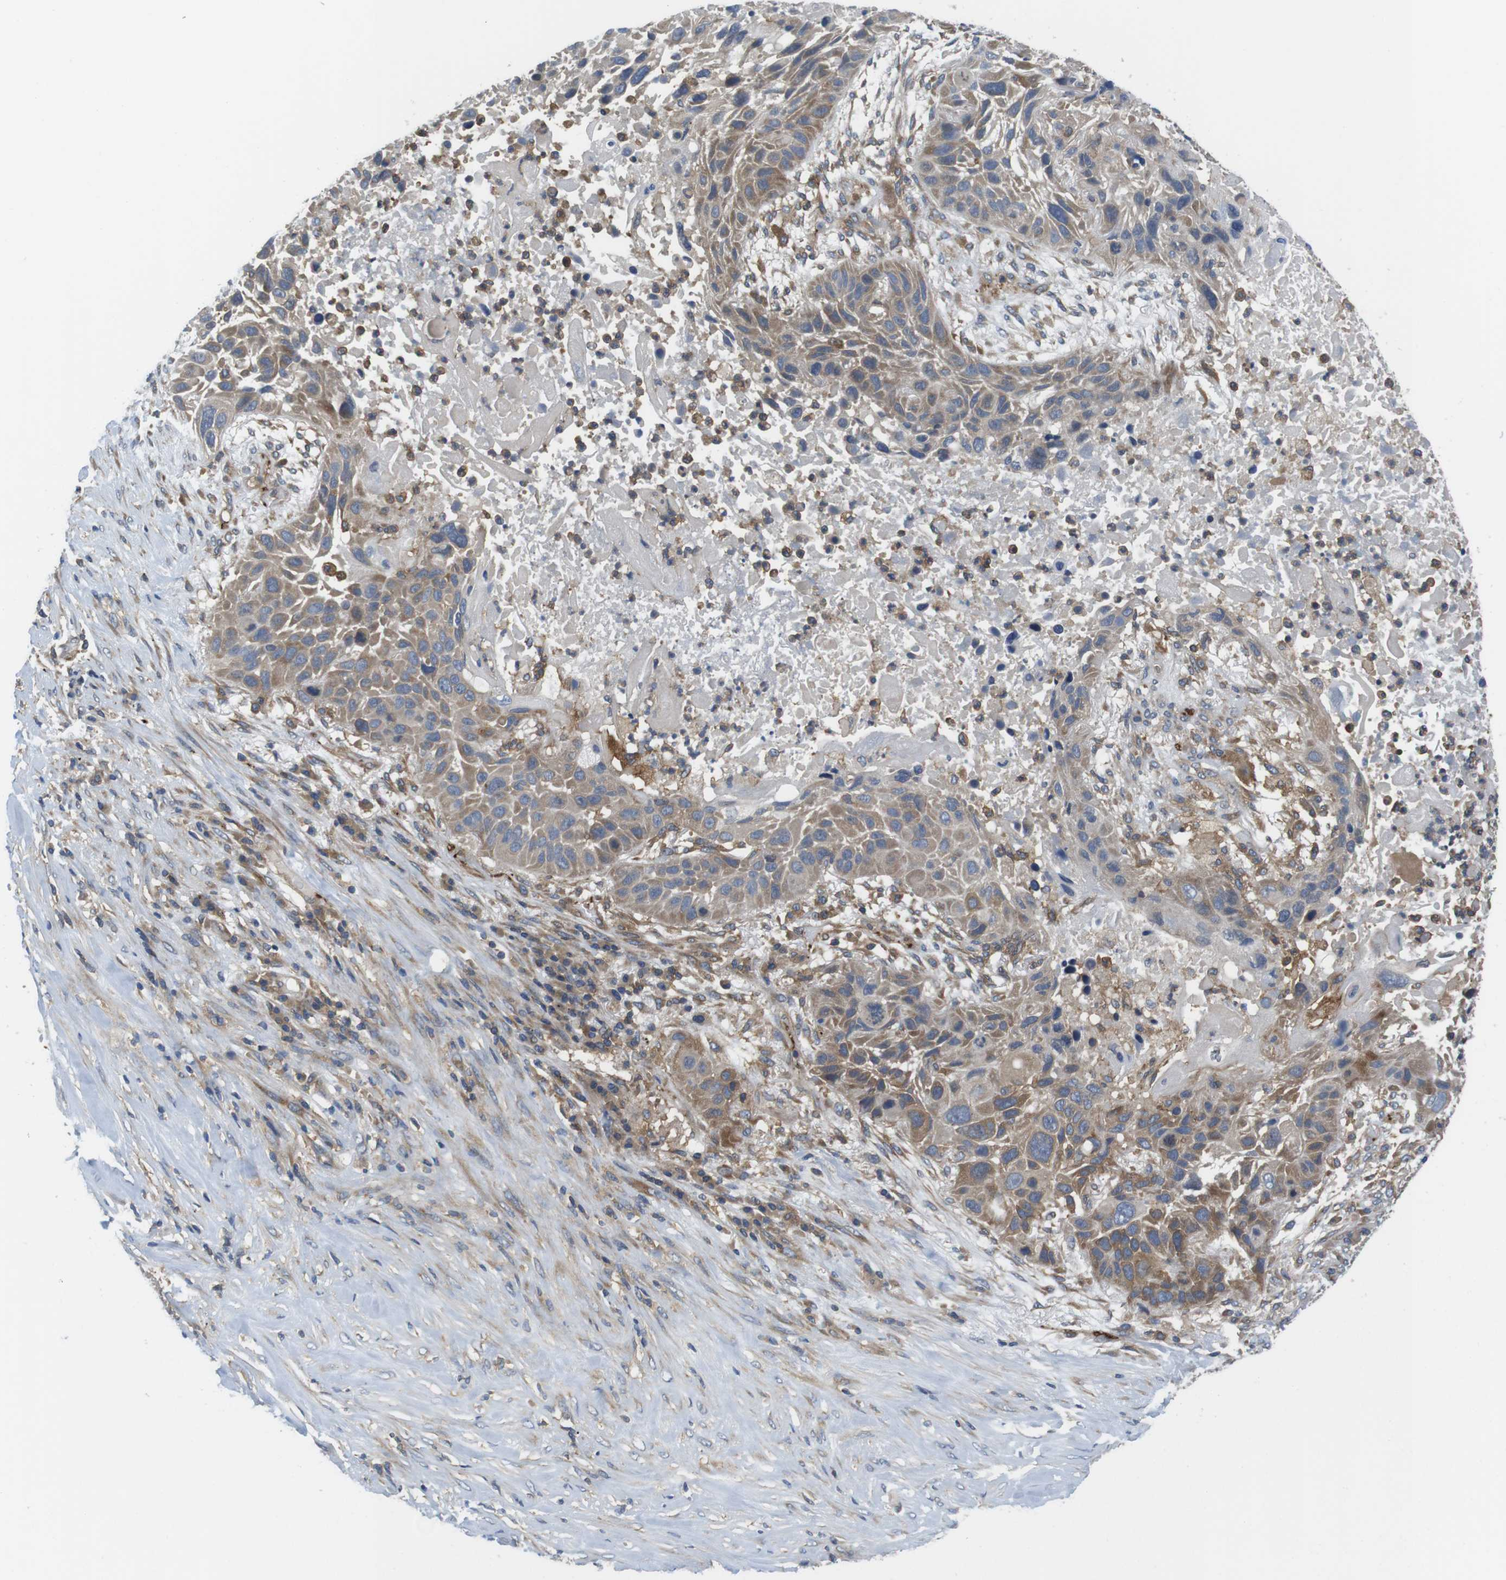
{"staining": {"intensity": "moderate", "quantity": ">75%", "location": "cytoplasmic/membranous"}, "tissue": "lung cancer", "cell_type": "Tumor cells", "image_type": "cancer", "snomed": [{"axis": "morphology", "description": "Squamous cell carcinoma, NOS"}, {"axis": "topography", "description": "Lung"}], "caption": "The histopathology image demonstrates immunohistochemical staining of lung cancer. There is moderate cytoplasmic/membranous staining is present in about >75% of tumor cells.", "gene": "HERPUD2", "patient": {"sex": "male", "age": 57}}